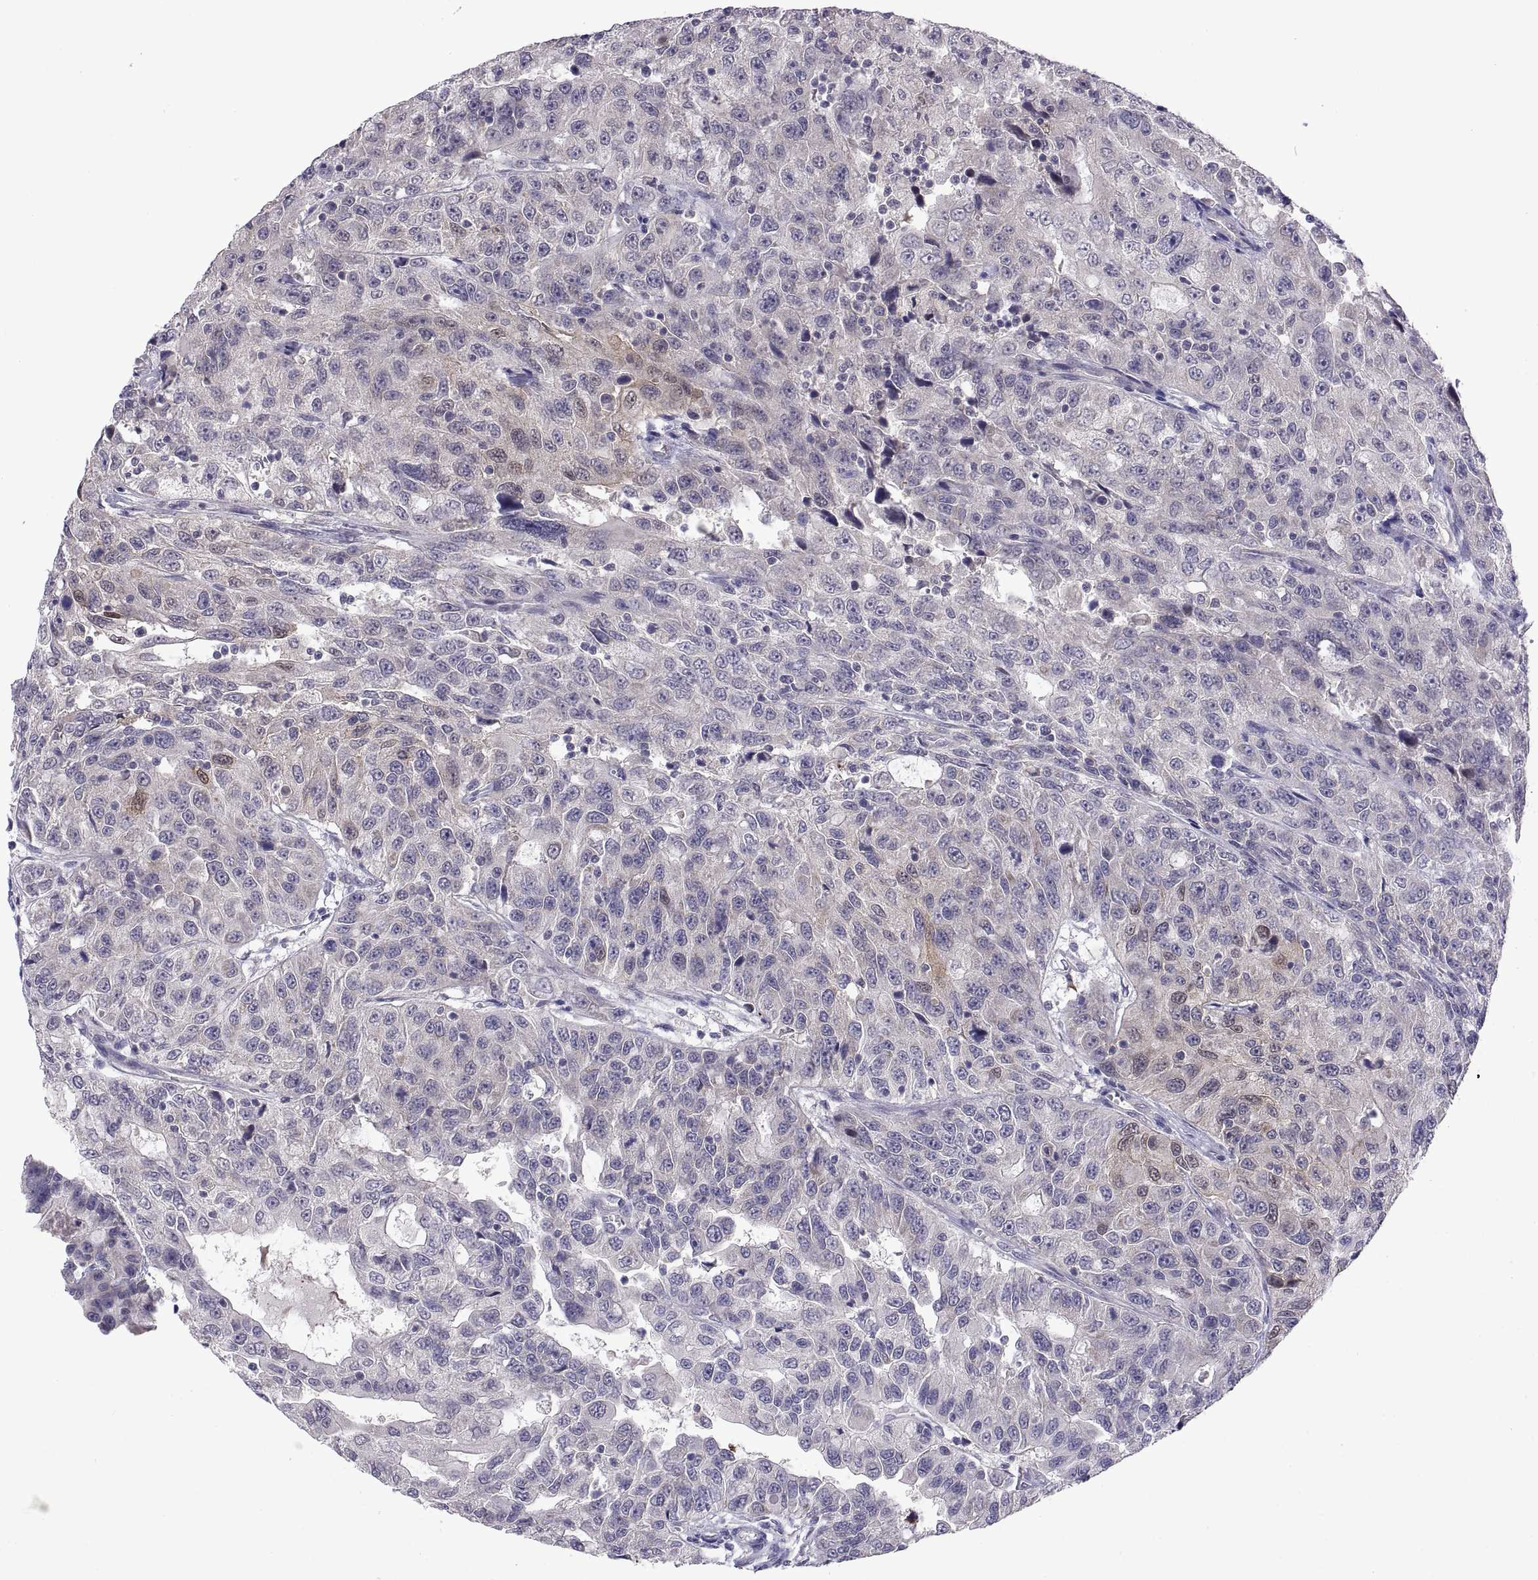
{"staining": {"intensity": "moderate", "quantity": "<25%", "location": "cytoplasmic/membranous"}, "tissue": "urothelial cancer", "cell_type": "Tumor cells", "image_type": "cancer", "snomed": [{"axis": "morphology", "description": "Urothelial carcinoma, NOS"}, {"axis": "morphology", "description": "Urothelial carcinoma, High grade"}, {"axis": "topography", "description": "Urinary bladder"}], "caption": "An image of human transitional cell carcinoma stained for a protein reveals moderate cytoplasmic/membranous brown staining in tumor cells. (DAB IHC with brightfield microscopy, high magnification).", "gene": "PKP1", "patient": {"sex": "female", "age": 73}}